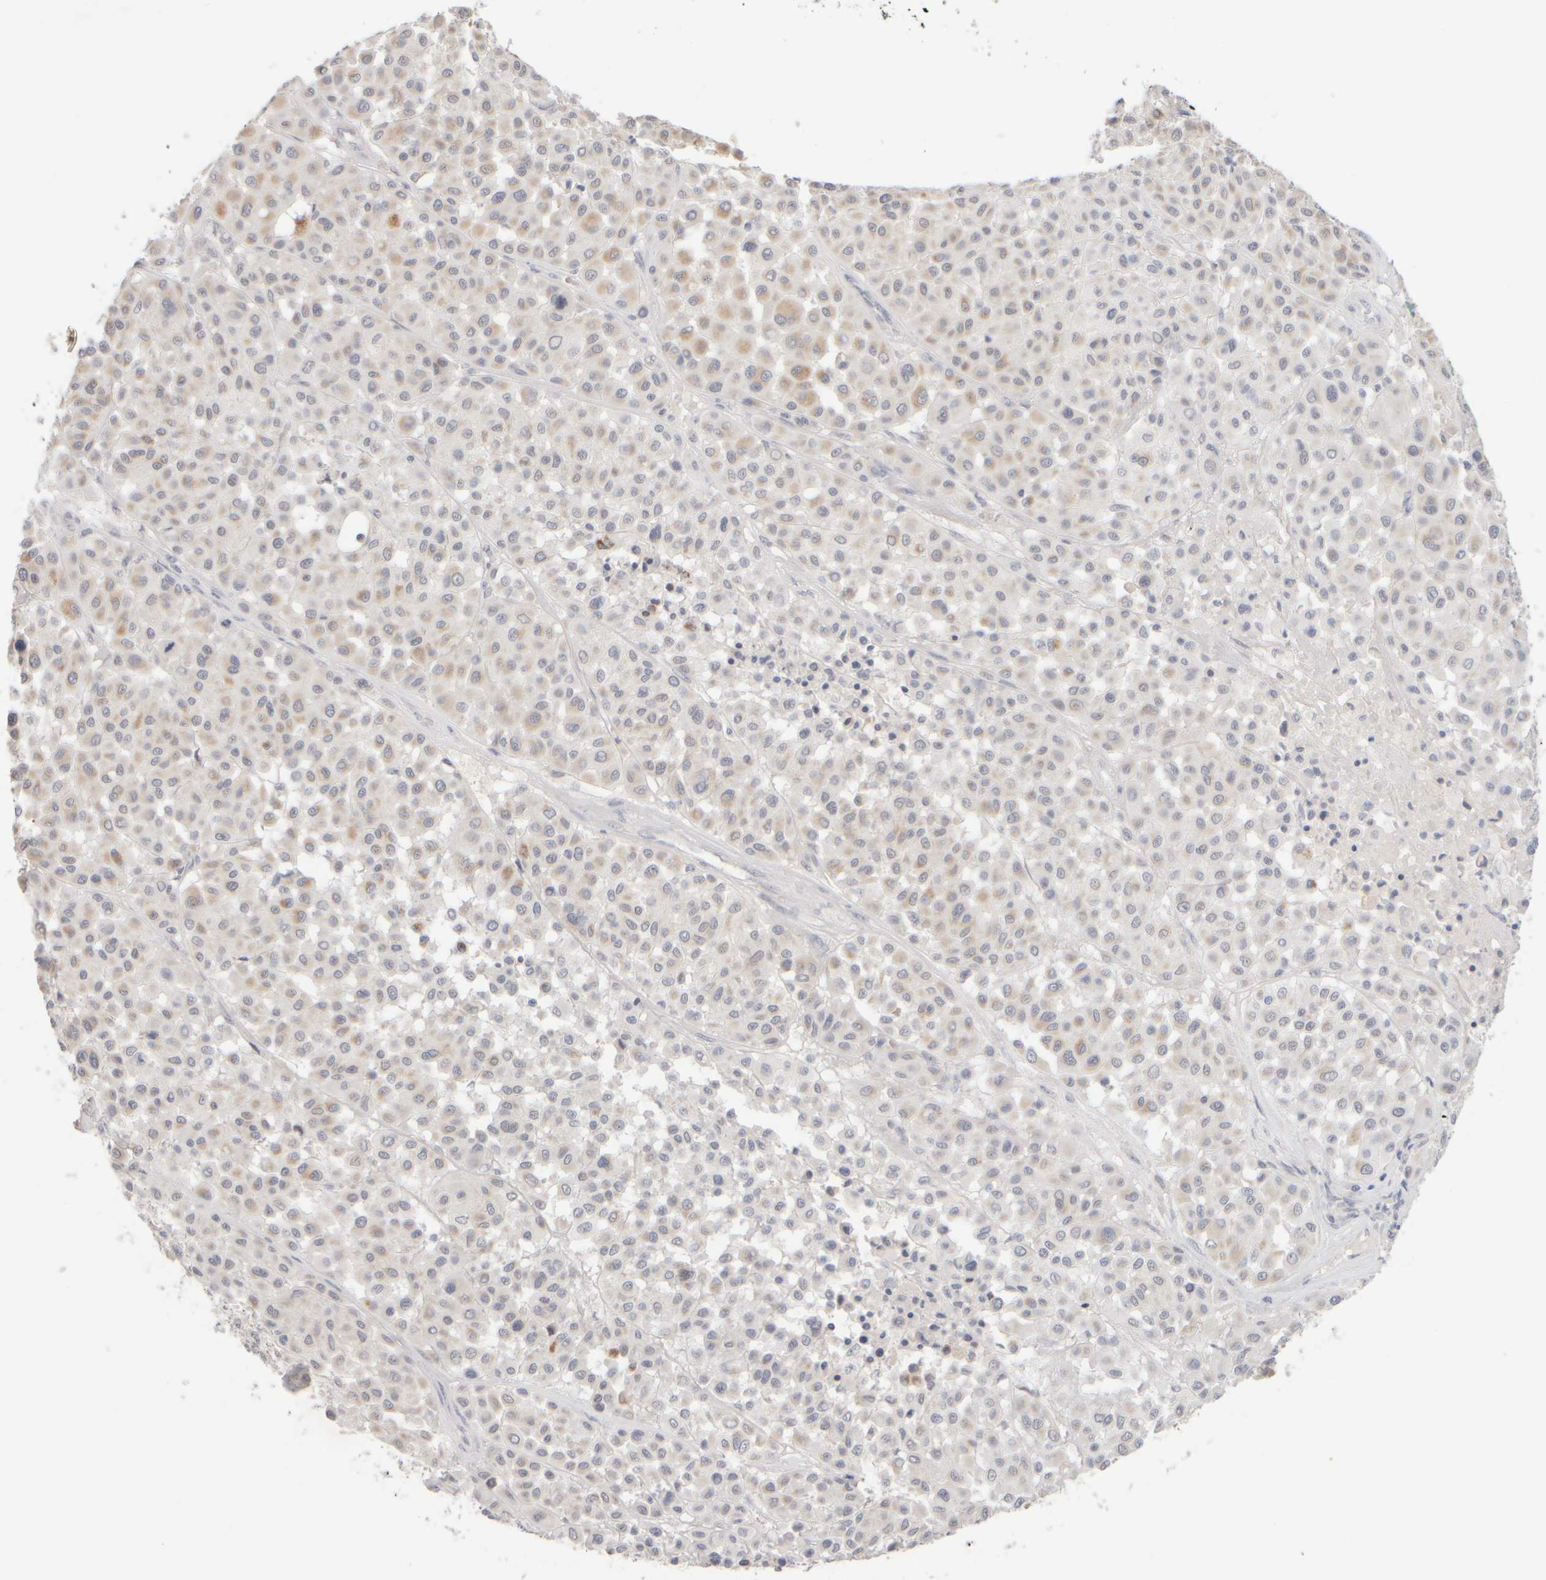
{"staining": {"intensity": "weak", "quantity": "25%-75%", "location": "cytoplasmic/membranous"}, "tissue": "melanoma", "cell_type": "Tumor cells", "image_type": "cancer", "snomed": [{"axis": "morphology", "description": "Malignant melanoma, Metastatic site"}, {"axis": "topography", "description": "Soft tissue"}], "caption": "A photomicrograph of human melanoma stained for a protein shows weak cytoplasmic/membranous brown staining in tumor cells.", "gene": "ZNF112", "patient": {"sex": "male", "age": 41}}